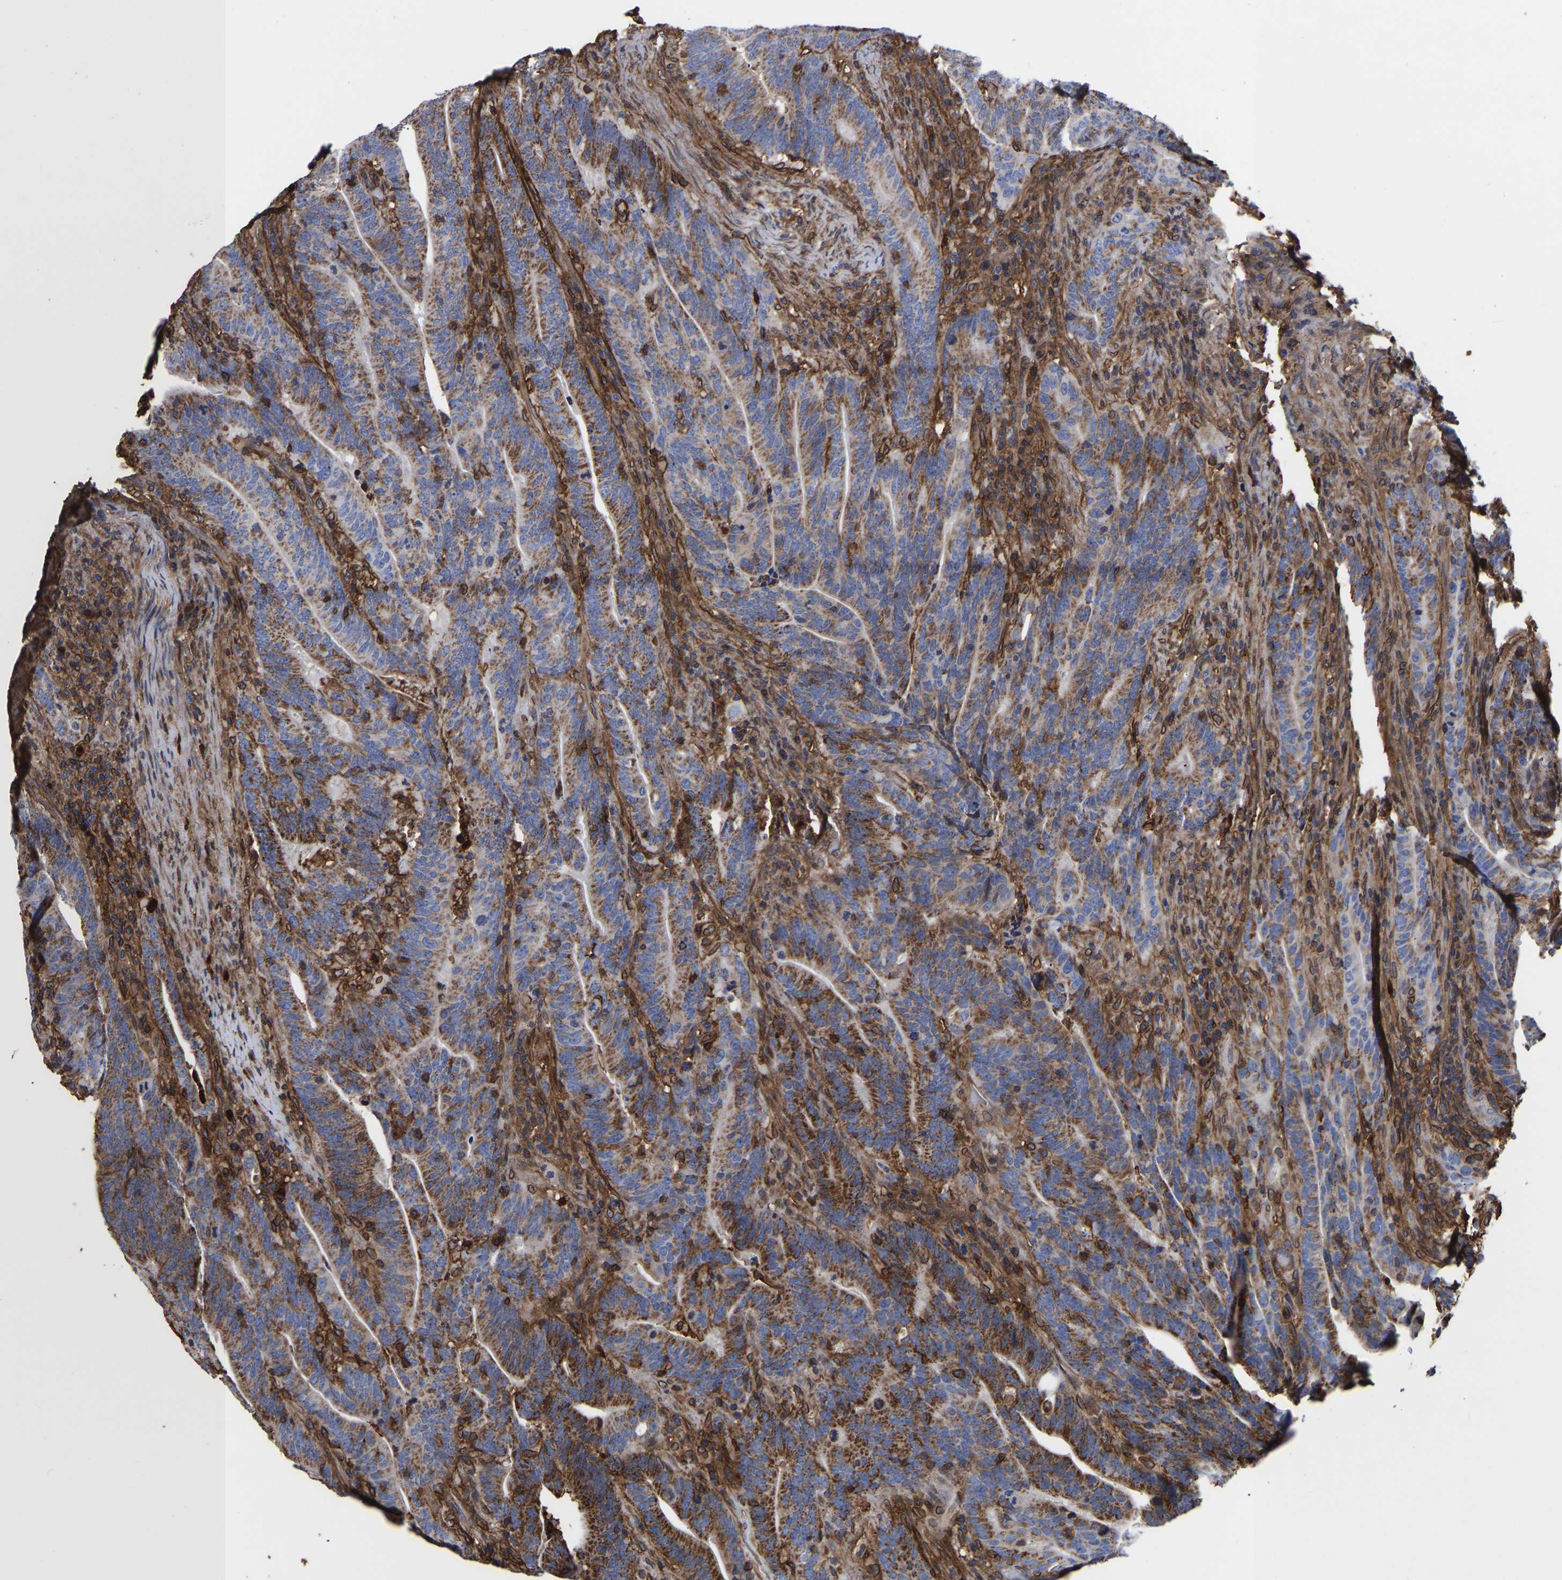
{"staining": {"intensity": "strong", "quantity": "25%-75%", "location": "cytoplasmic/membranous"}, "tissue": "colorectal cancer", "cell_type": "Tumor cells", "image_type": "cancer", "snomed": [{"axis": "morphology", "description": "Adenocarcinoma, NOS"}, {"axis": "topography", "description": "Colon"}], "caption": "High-power microscopy captured an immunohistochemistry photomicrograph of adenocarcinoma (colorectal), revealing strong cytoplasmic/membranous staining in about 25%-75% of tumor cells. (brown staining indicates protein expression, while blue staining denotes nuclei).", "gene": "LIF", "patient": {"sex": "female", "age": 66}}